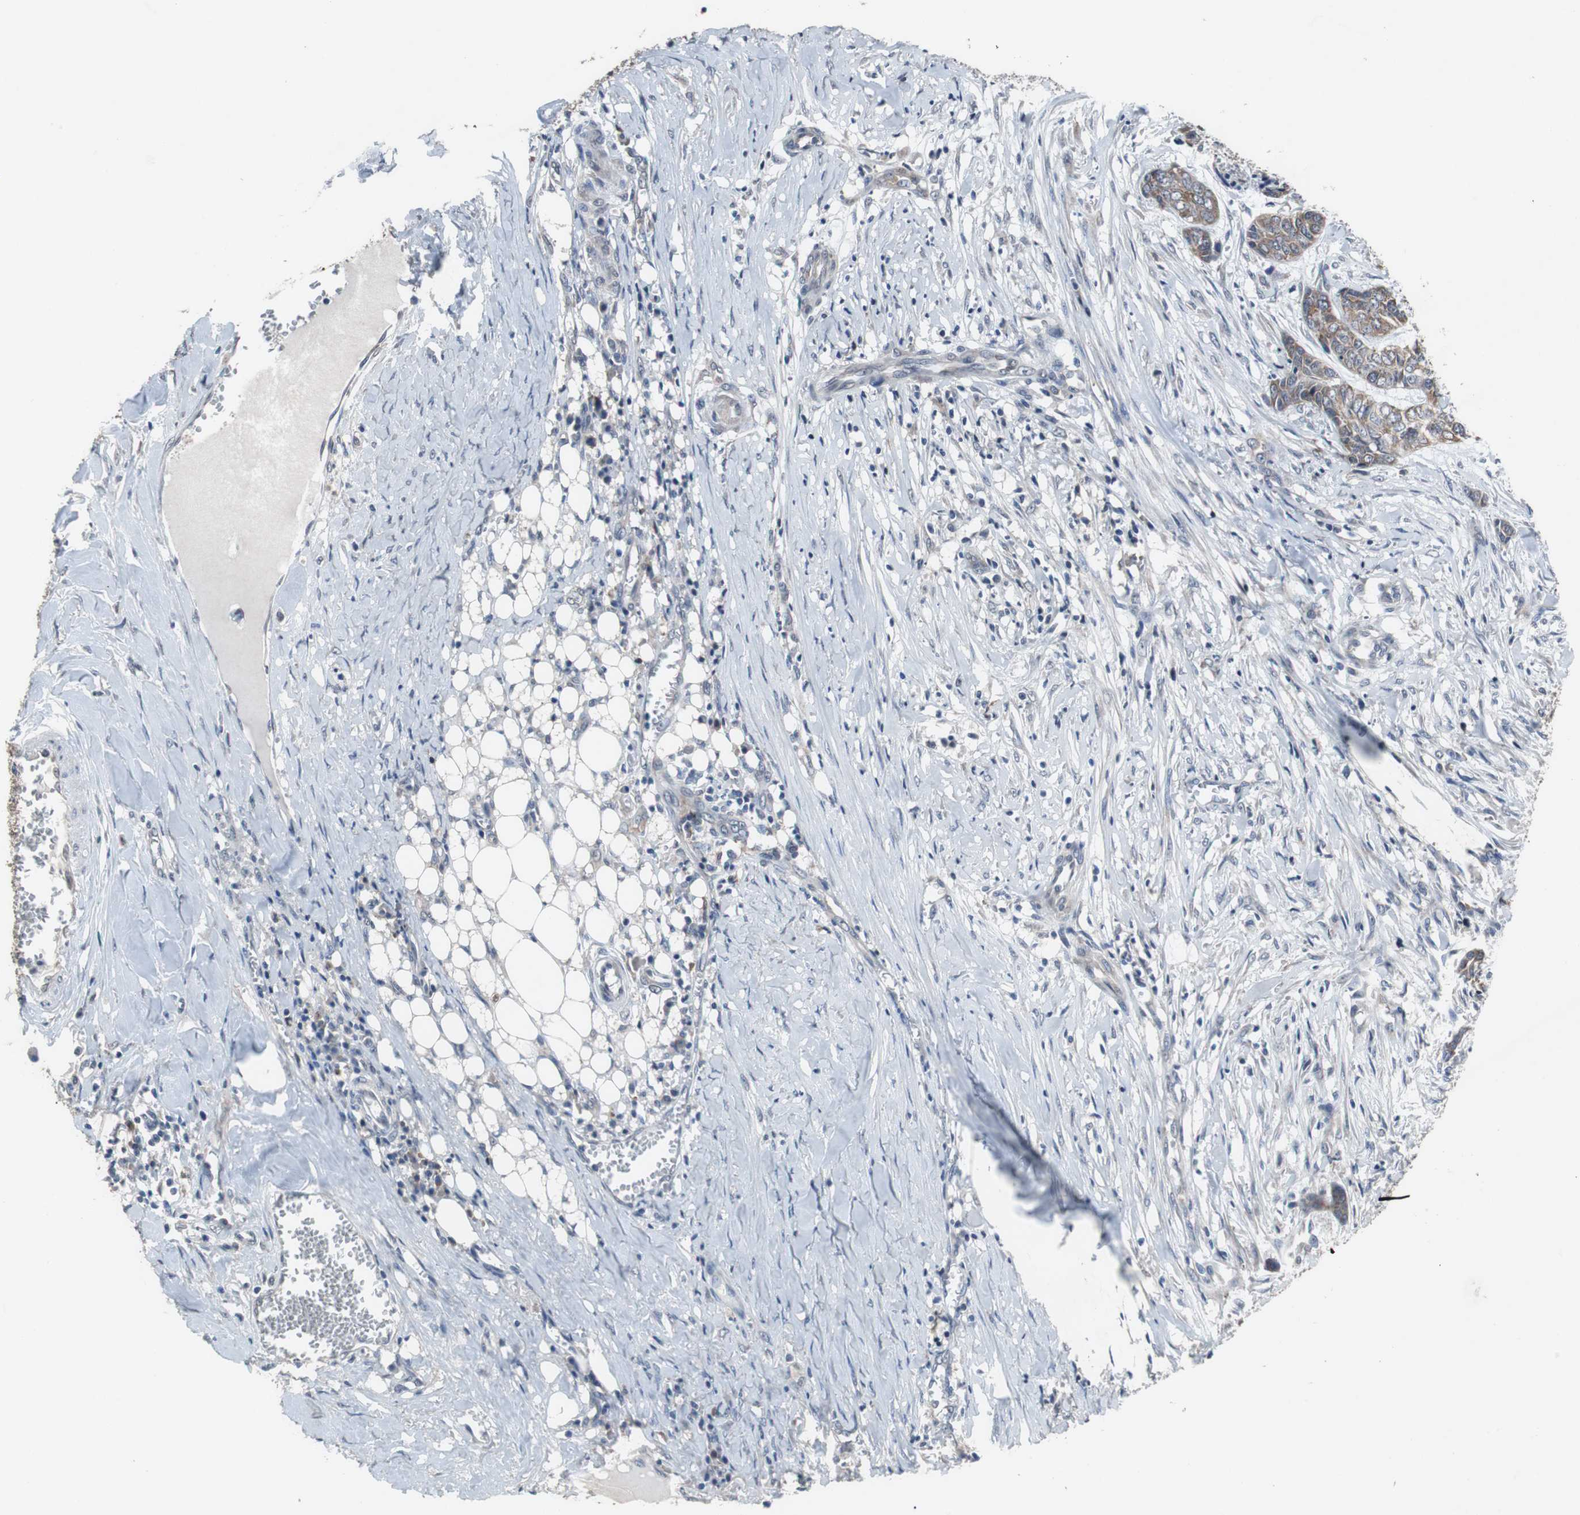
{"staining": {"intensity": "moderate", "quantity": ">75%", "location": "cytoplasmic/membranous"}, "tissue": "skin cancer", "cell_type": "Tumor cells", "image_type": "cancer", "snomed": [{"axis": "morphology", "description": "Basal cell carcinoma"}, {"axis": "topography", "description": "Skin"}], "caption": "A brown stain shows moderate cytoplasmic/membranous positivity of a protein in human skin basal cell carcinoma tumor cells. (Brightfield microscopy of DAB IHC at high magnification).", "gene": "USP10", "patient": {"sex": "female", "age": 64}}